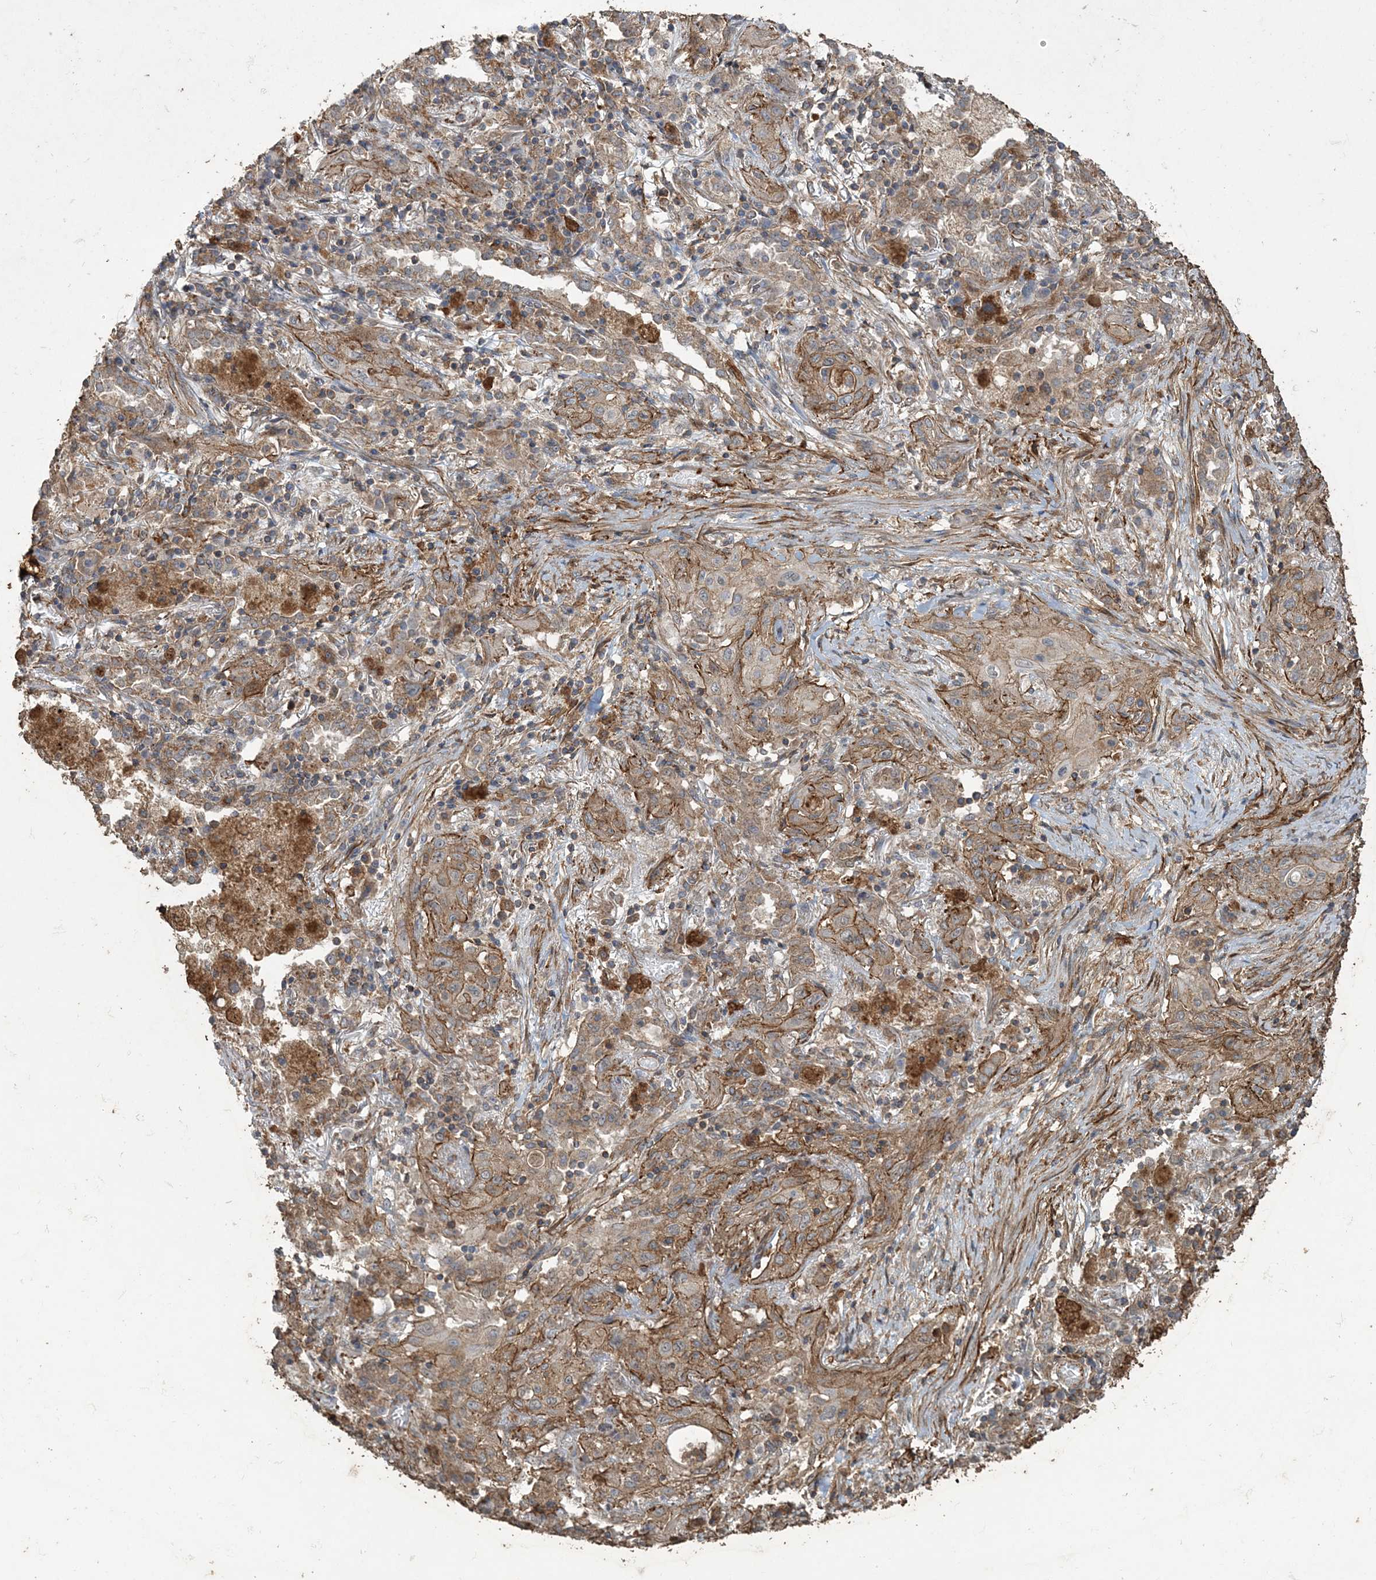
{"staining": {"intensity": "moderate", "quantity": ">75%", "location": "cytoplasmic/membranous"}, "tissue": "lung cancer", "cell_type": "Tumor cells", "image_type": "cancer", "snomed": [{"axis": "morphology", "description": "Squamous cell carcinoma, NOS"}, {"axis": "topography", "description": "Lung"}], "caption": "About >75% of tumor cells in lung squamous cell carcinoma display moderate cytoplasmic/membranous protein positivity as visualized by brown immunohistochemical staining.", "gene": "TTC7A", "patient": {"sex": "female", "age": 47}}